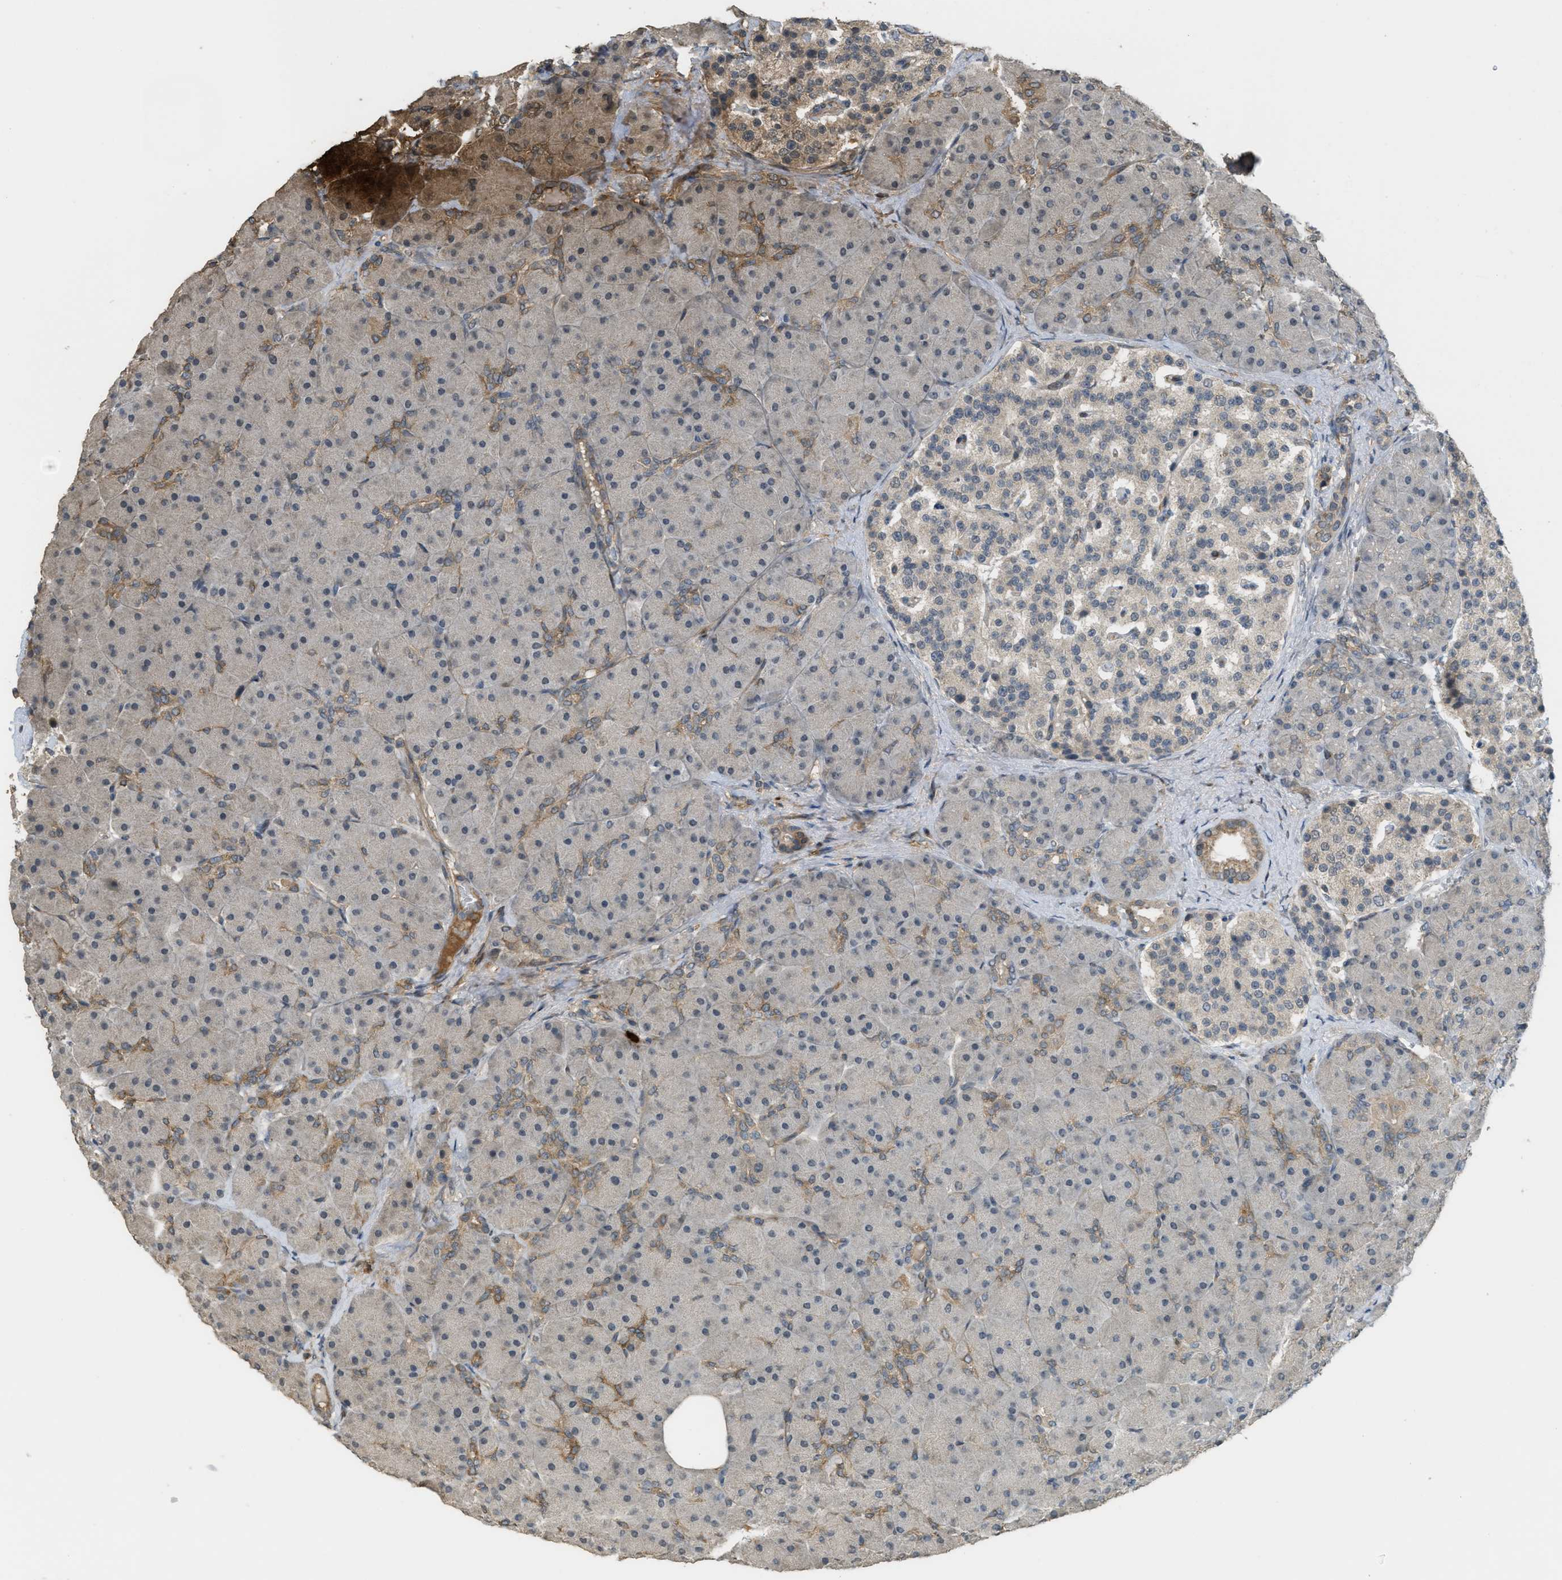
{"staining": {"intensity": "moderate", "quantity": "<25%", "location": "cytoplasmic/membranous"}, "tissue": "pancreas", "cell_type": "Exocrine glandular cells", "image_type": "normal", "snomed": [{"axis": "morphology", "description": "Normal tissue, NOS"}, {"axis": "topography", "description": "Pancreas"}], "caption": "Exocrine glandular cells exhibit moderate cytoplasmic/membranous staining in about <25% of cells in benign pancreas.", "gene": "IGF2BP2", "patient": {"sex": "male", "age": 66}}